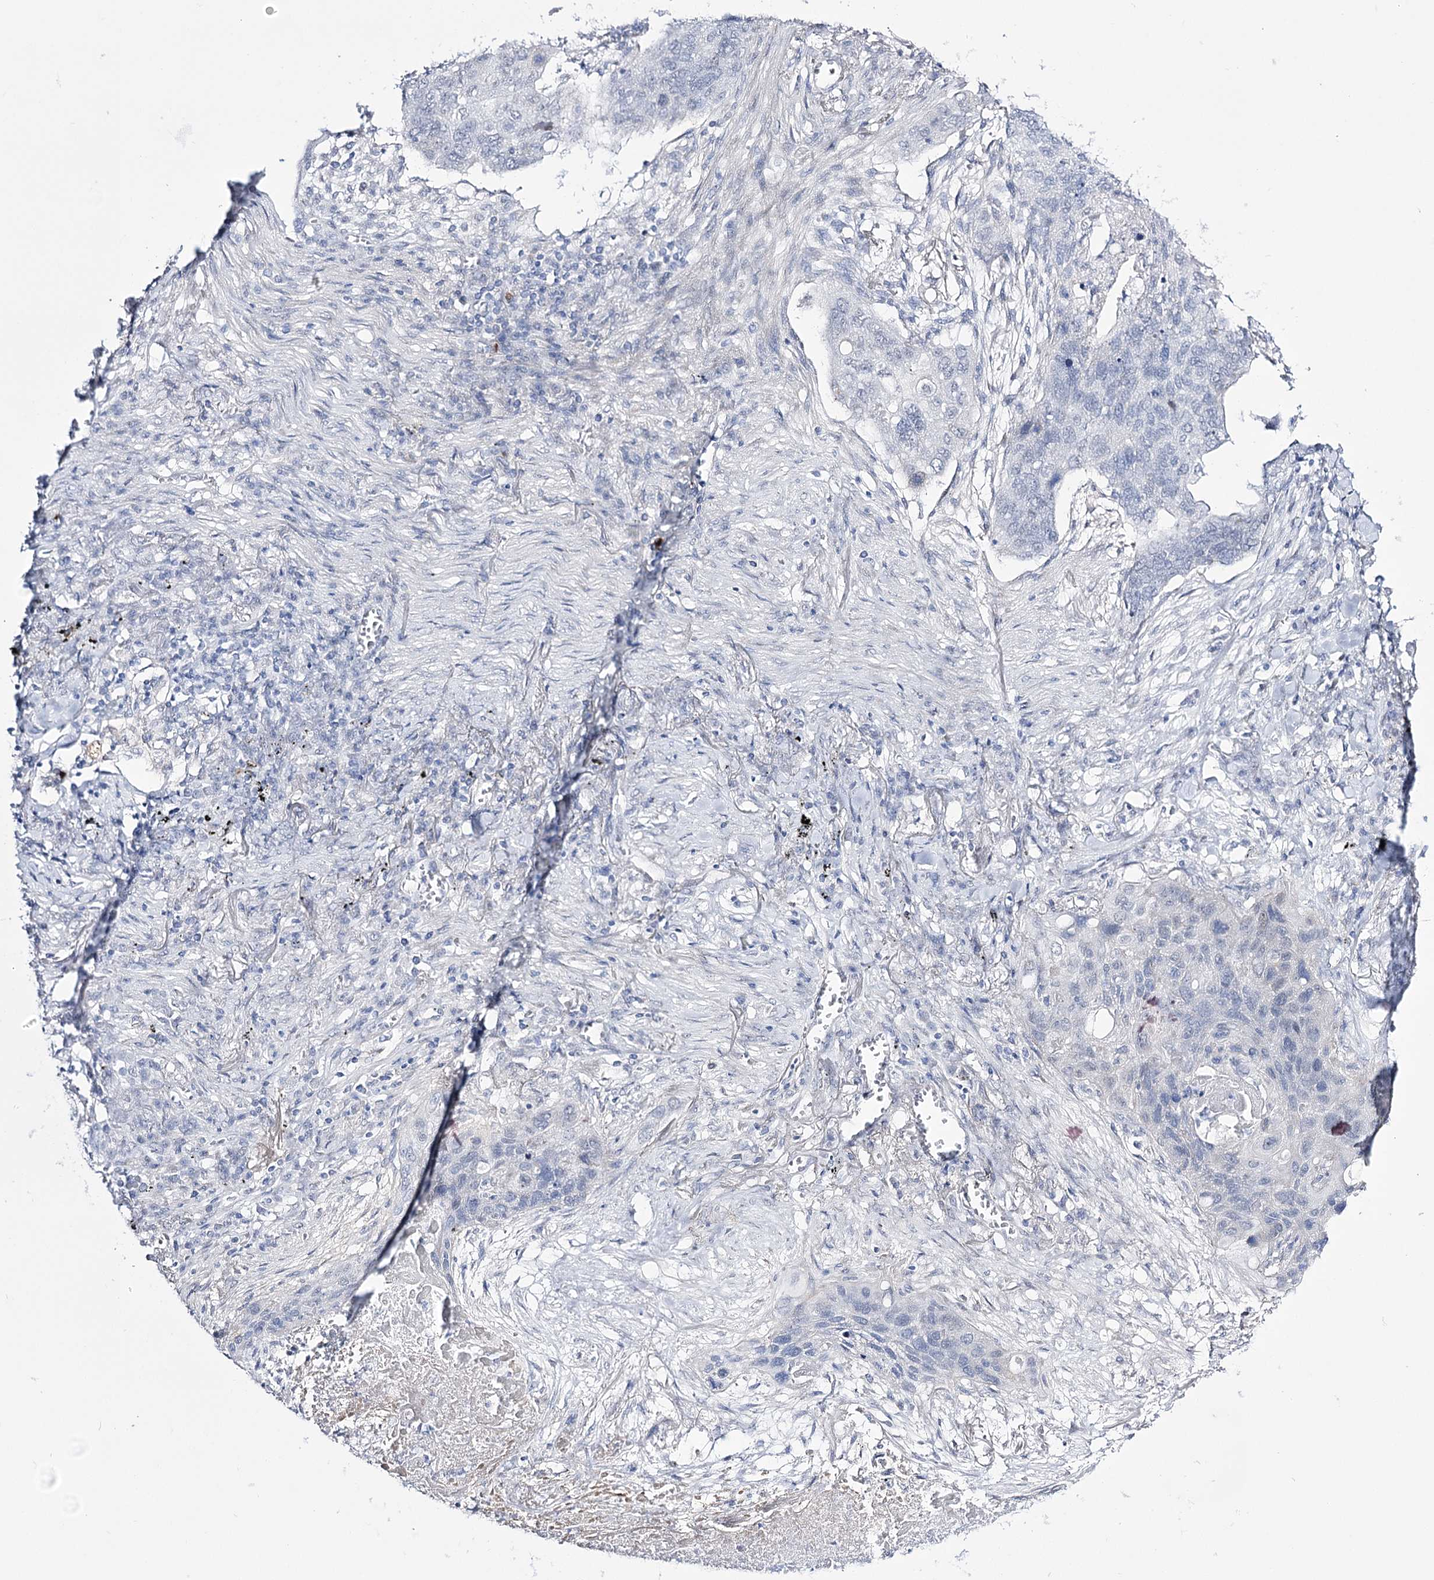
{"staining": {"intensity": "negative", "quantity": "none", "location": "none"}, "tissue": "lung cancer", "cell_type": "Tumor cells", "image_type": "cancer", "snomed": [{"axis": "morphology", "description": "Squamous cell carcinoma, NOS"}, {"axis": "topography", "description": "Lung"}], "caption": "Image shows no significant protein positivity in tumor cells of lung squamous cell carcinoma.", "gene": "RBM15B", "patient": {"sex": "female", "age": 63}}